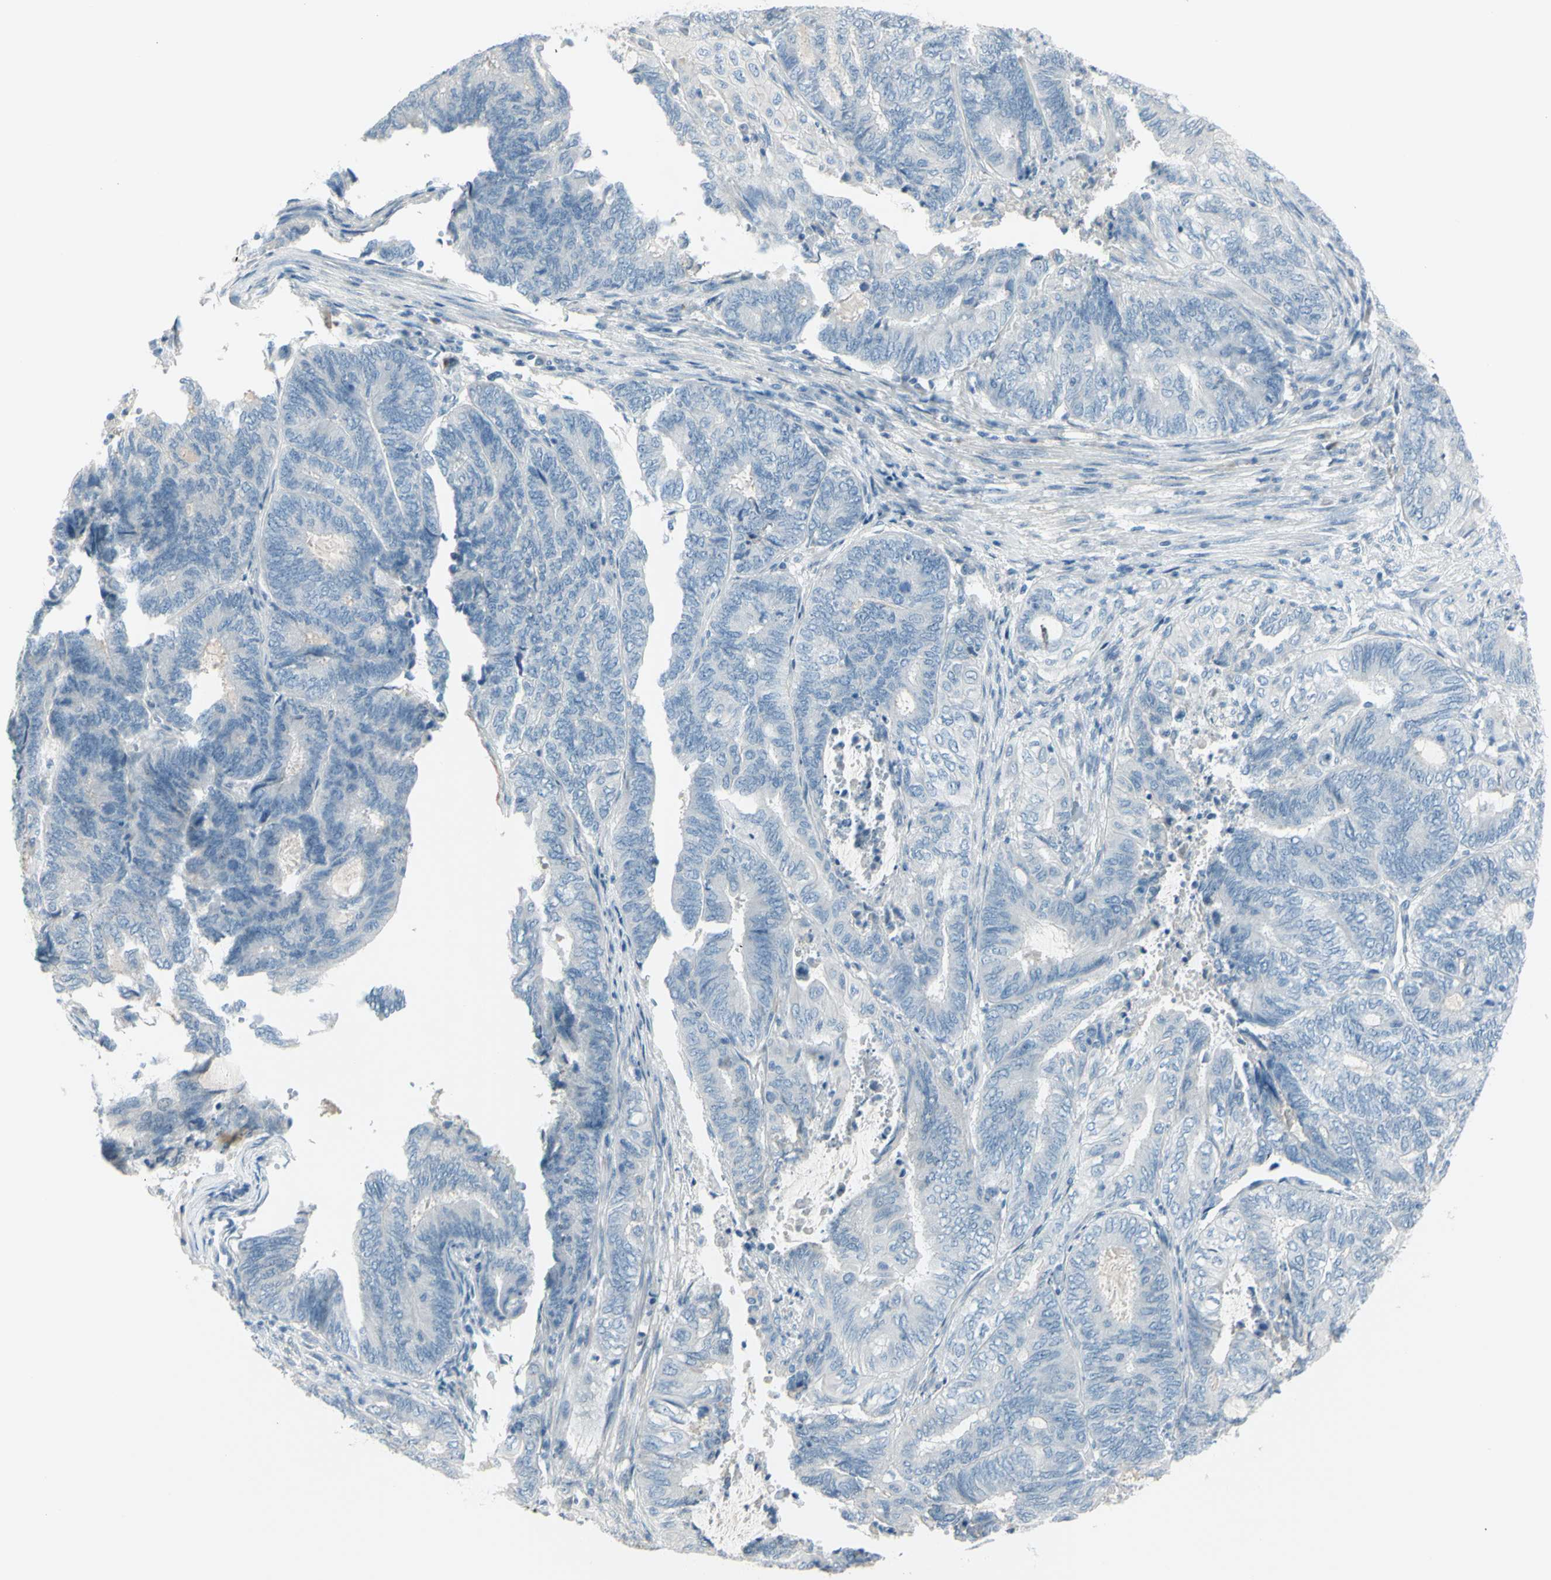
{"staining": {"intensity": "negative", "quantity": "none", "location": "none"}, "tissue": "endometrial cancer", "cell_type": "Tumor cells", "image_type": "cancer", "snomed": [{"axis": "morphology", "description": "Adenocarcinoma, NOS"}, {"axis": "topography", "description": "Uterus"}, {"axis": "topography", "description": "Endometrium"}], "caption": "A photomicrograph of human endometrial cancer is negative for staining in tumor cells.", "gene": "GPR34", "patient": {"sex": "female", "age": 70}}